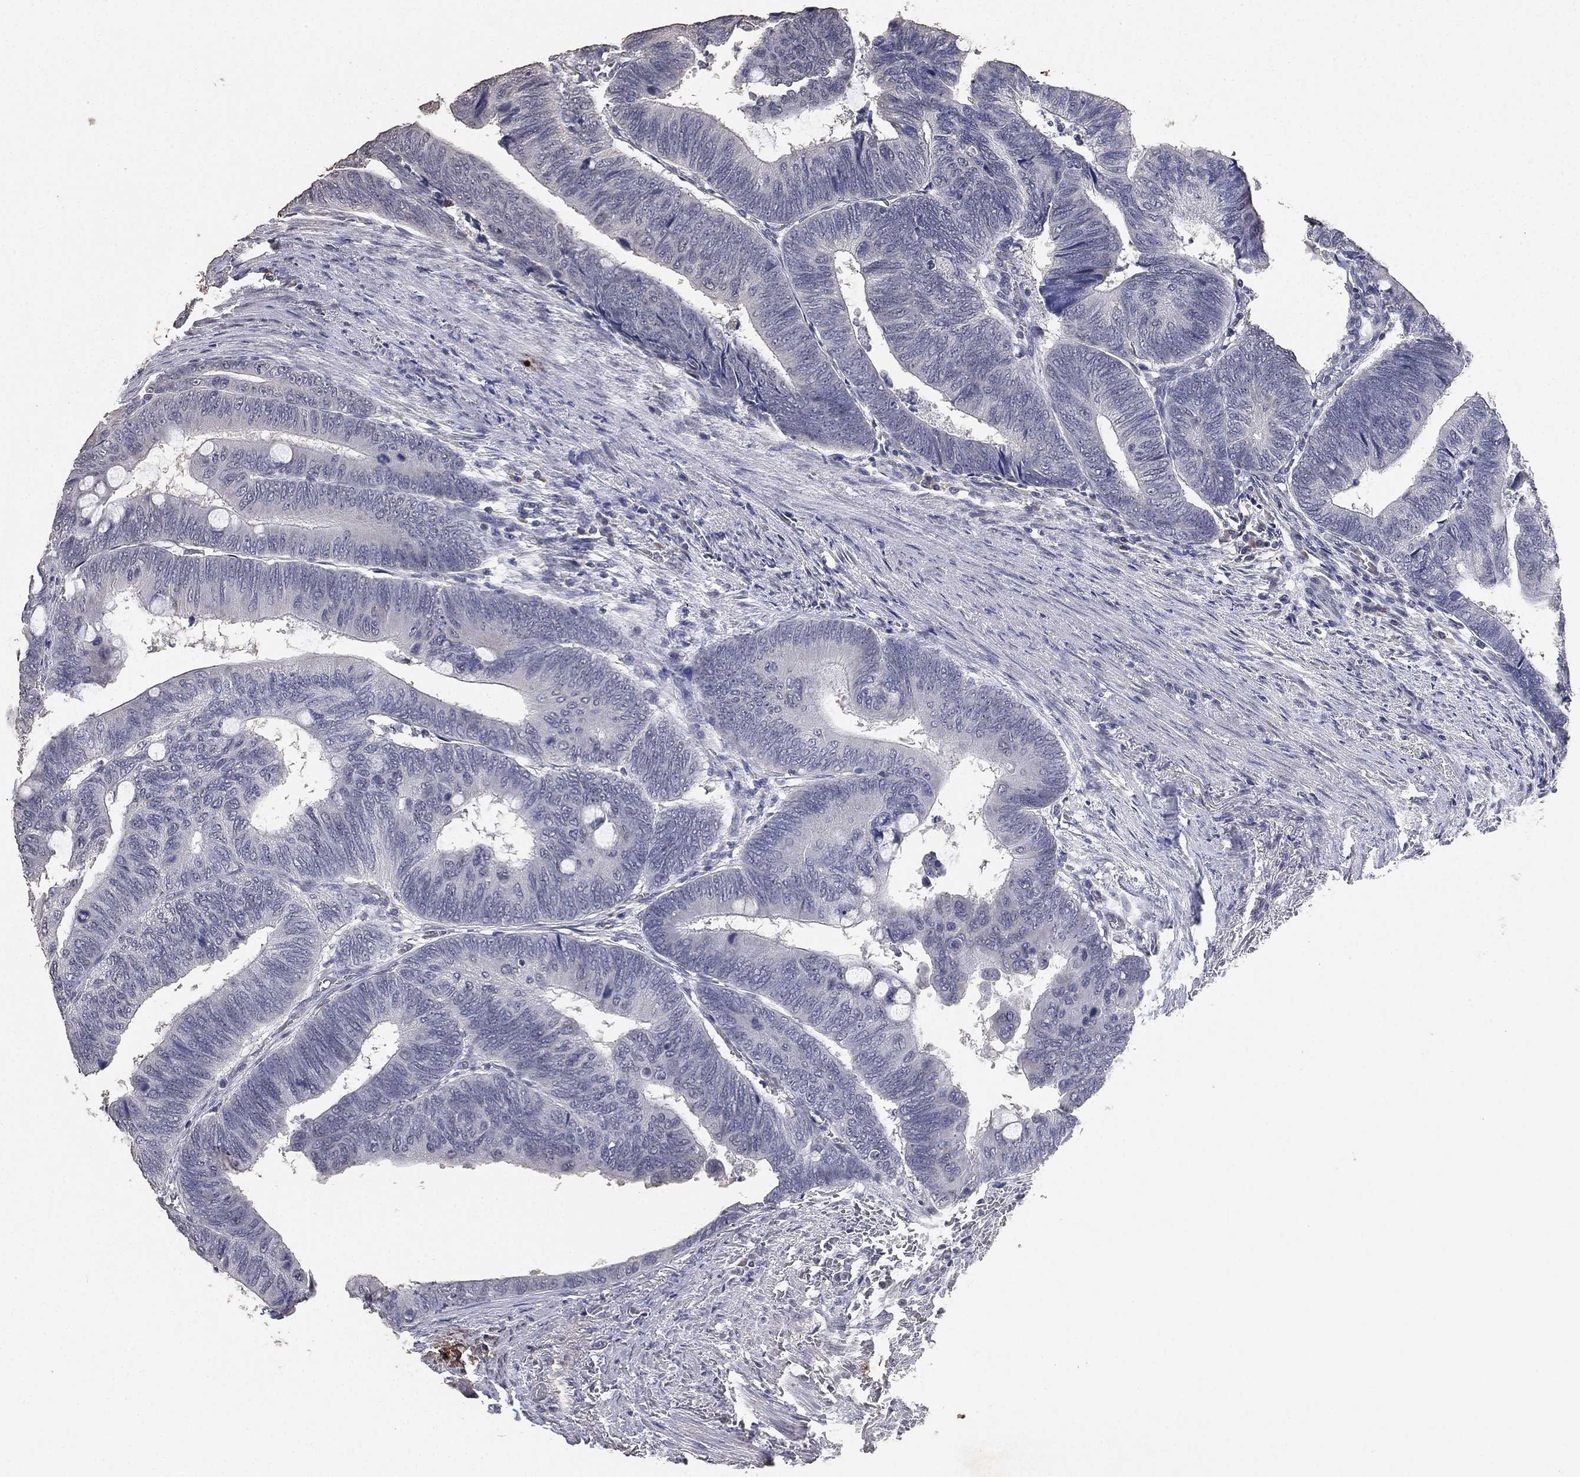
{"staining": {"intensity": "negative", "quantity": "none", "location": "none"}, "tissue": "colorectal cancer", "cell_type": "Tumor cells", "image_type": "cancer", "snomed": [{"axis": "morphology", "description": "Normal tissue, NOS"}, {"axis": "morphology", "description": "Adenocarcinoma, NOS"}, {"axis": "topography", "description": "Rectum"}, {"axis": "topography", "description": "Peripheral nerve tissue"}], "caption": "An image of human colorectal cancer is negative for staining in tumor cells. Brightfield microscopy of immunohistochemistry (IHC) stained with DAB (3,3'-diaminobenzidine) (brown) and hematoxylin (blue), captured at high magnification.", "gene": "DSG1", "patient": {"sex": "male", "age": 92}}